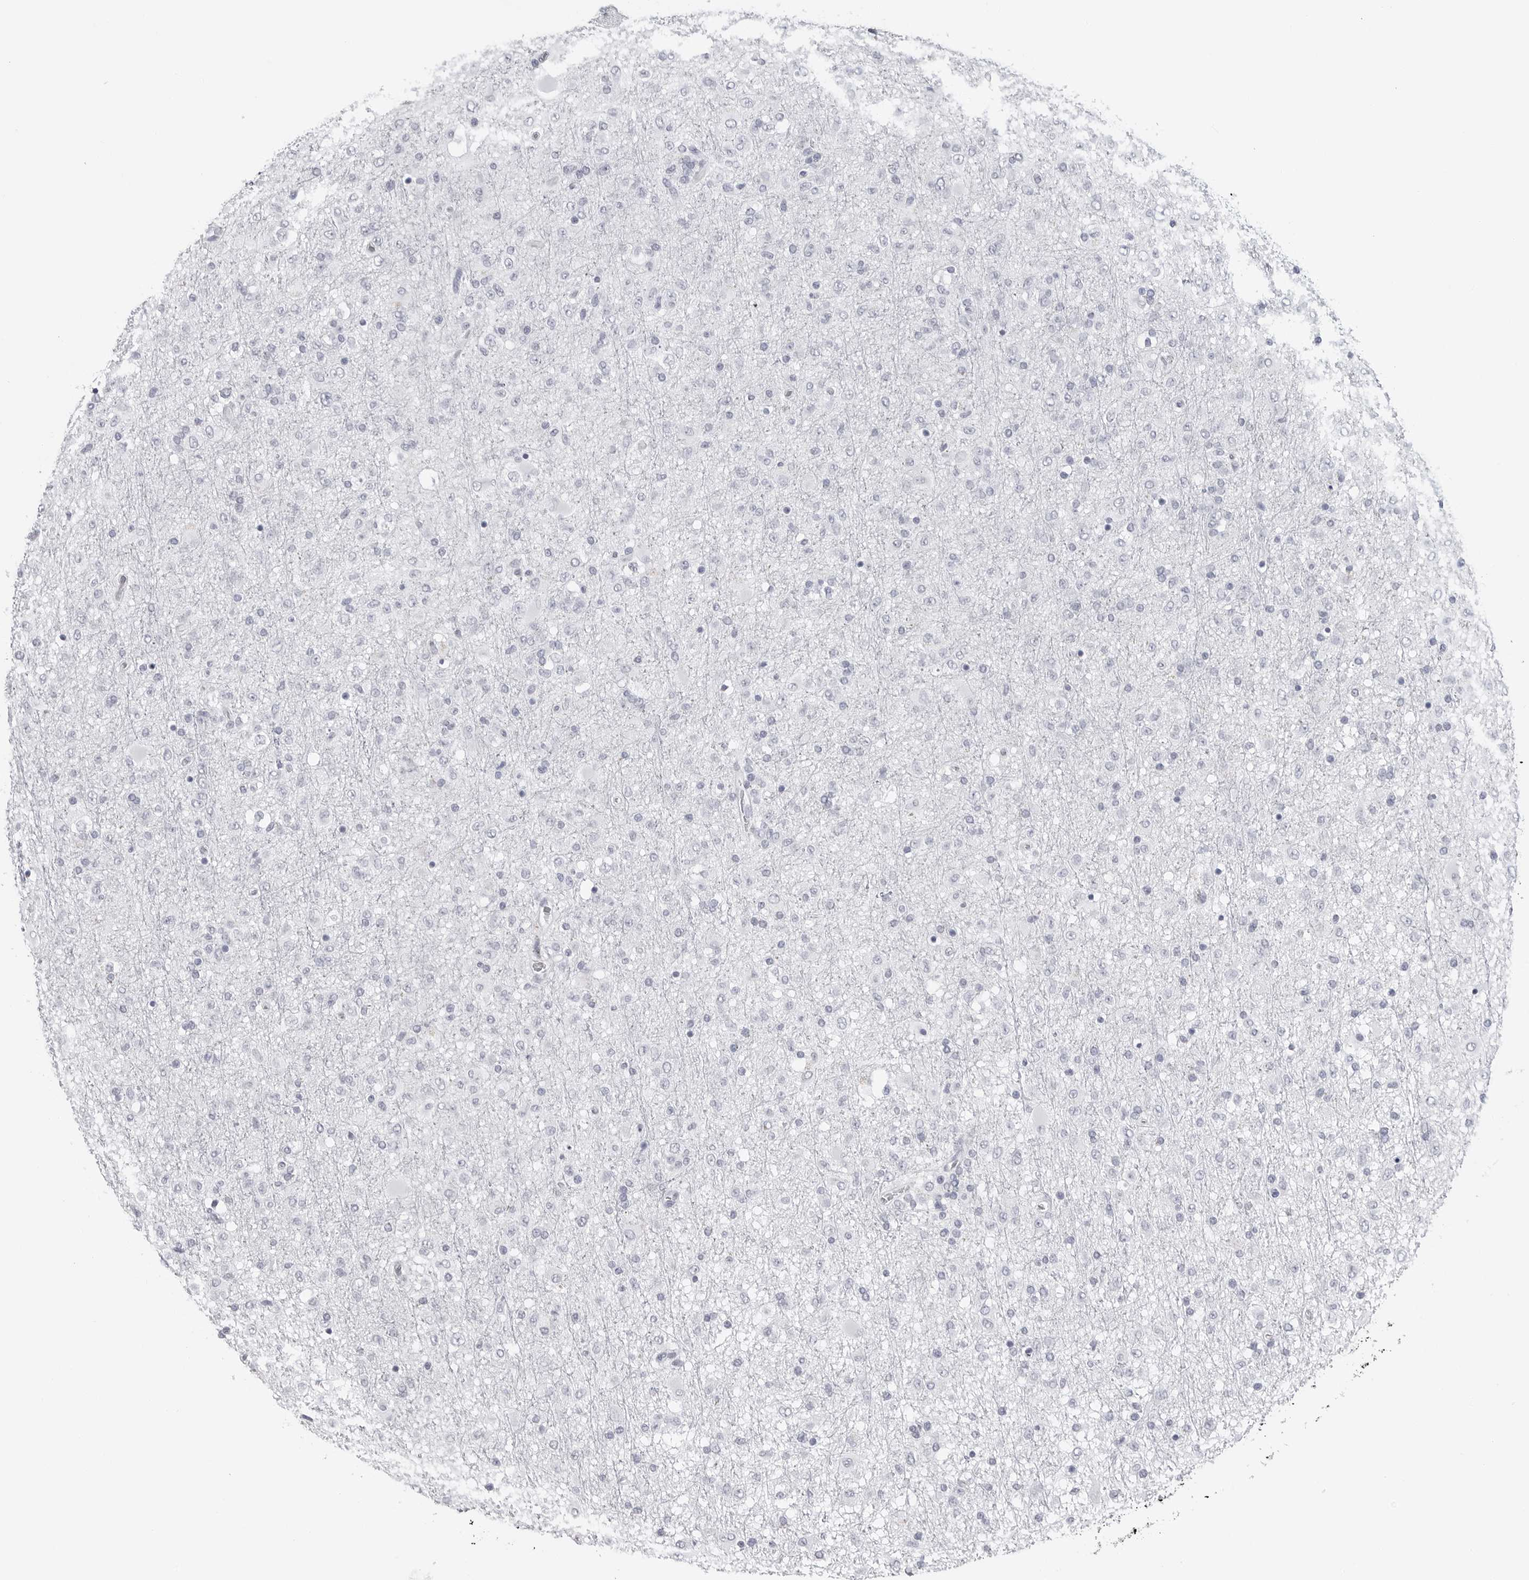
{"staining": {"intensity": "negative", "quantity": "none", "location": "none"}, "tissue": "glioma", "cell_type": "Tumor cells", "image_type": "cancer", "snomed": [{"axis": "morphology", "description": "Glioma, malignant, Low grade"}, {"axis": "topography", "description": "Brain"}], "caption": "High magnification brightfield microscopy of glioma stained with DAB (brown) and counterstained with hematoxylin (blue): tumor cells show no significant positivity. (Brightfield microscopy of DAB IHC at high magnification).", "gene": "PGA3", "patient": {"sex": "male", "age": 65}}